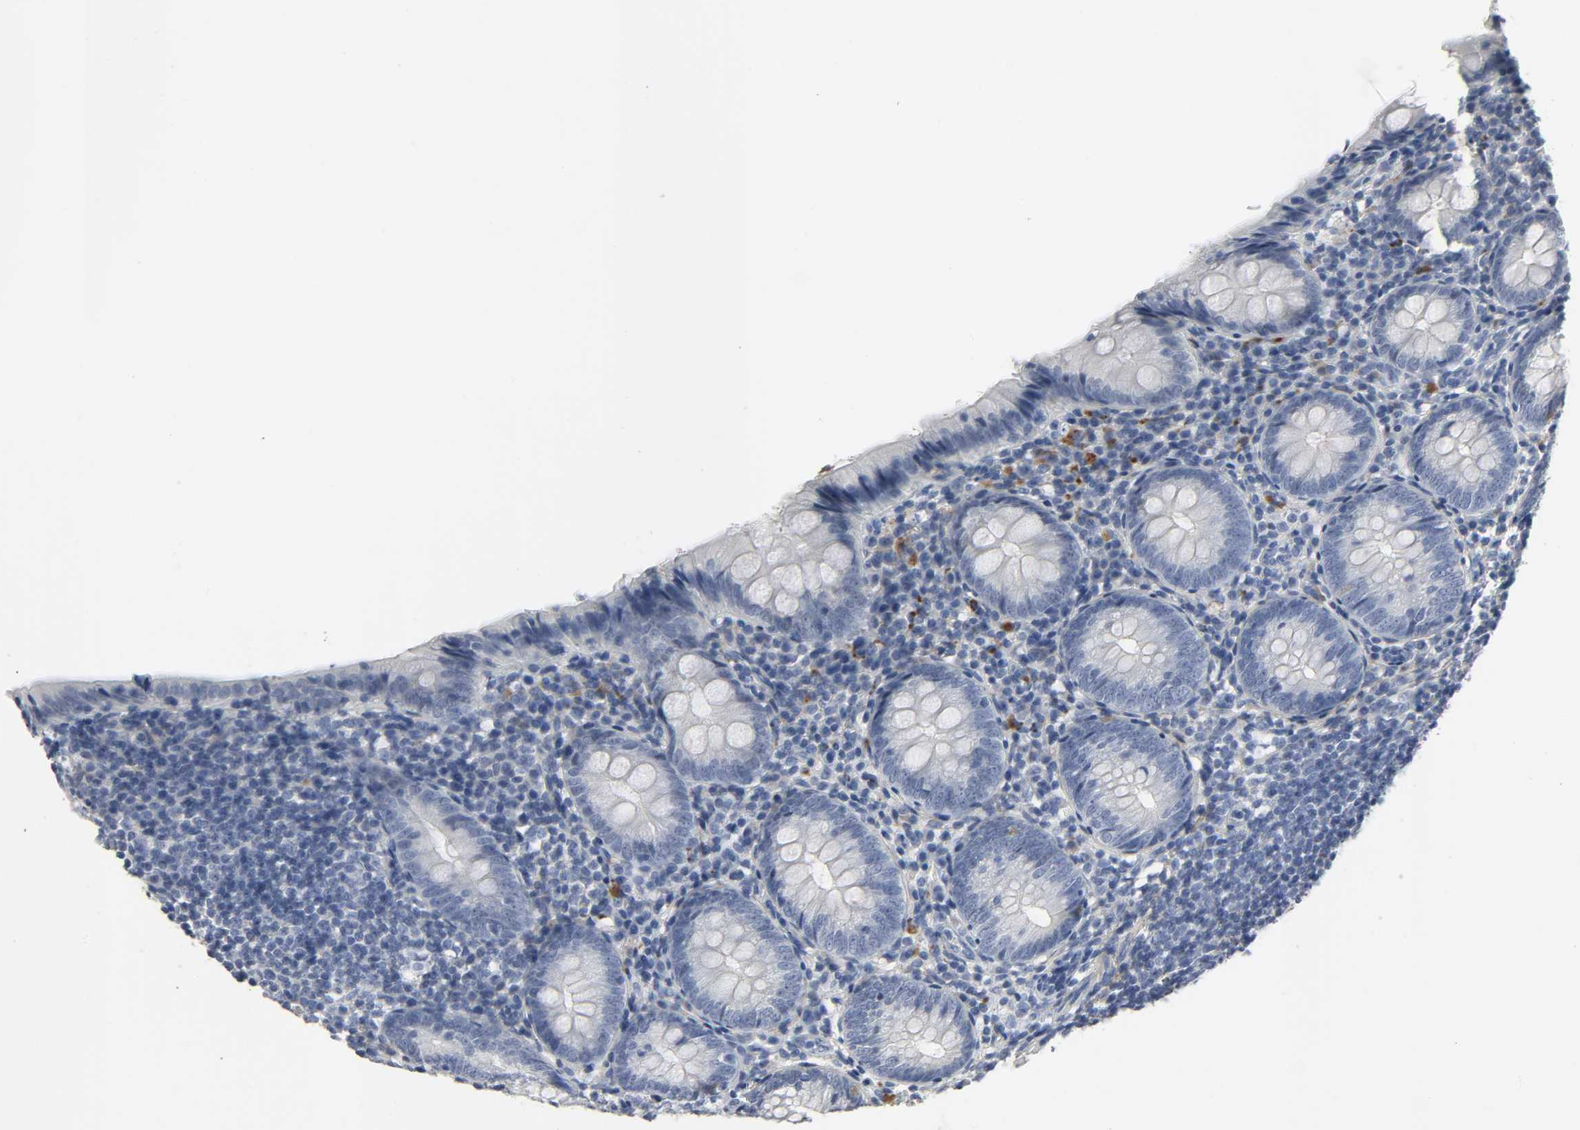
{"staining": {"intensity": "negative", "quantity": "none", "location": "none"}, "tissue": "appendix", "cell_type": "Glandular cells", "image_type": "normal", "snomed": [{"axis": "morphology", "description": "Normal tissue, NOS"}, {"axis": "topography", "description": "Appendix"}], "caption": "Micrograph shows no significant protein expression in glandular cells of unremarkable appendix. (DAB immunohistochemistry visualized using brightfield microscopy, high magnification).", "gene": "FBLN5", "patient": {"sex": "female", "age": 10}}